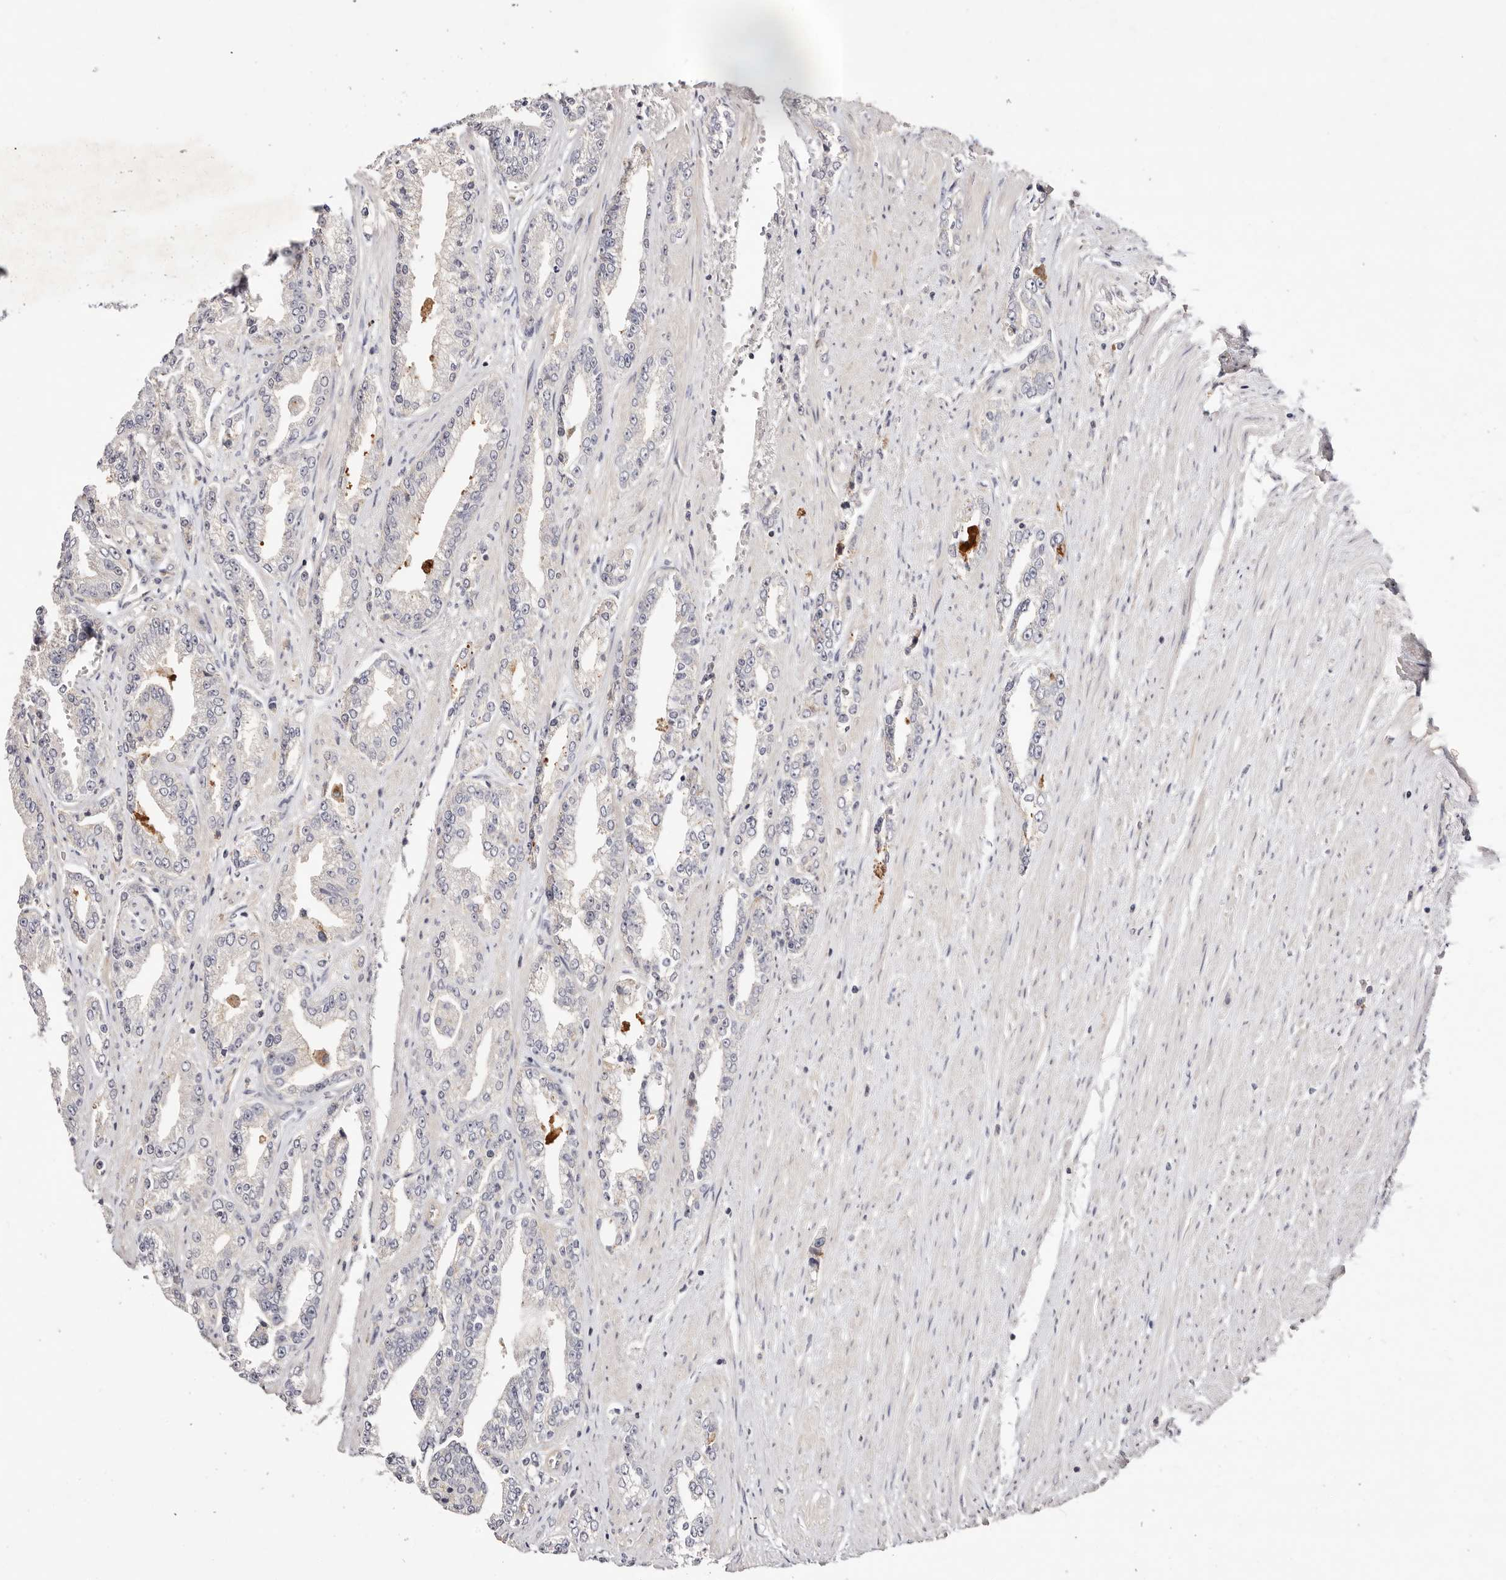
{"staining": {"intensity": "negative", "quantity": "none", "location": "none"}, "tissue": "prostate cancer", "cell_type": "Tumor cells", "image_type": "cancer", "snomed": [{"axis": "morphology", "description": "Adenocarcinoma, High grade"}, {"axis": "topography", "description": "Prostate"}], "caption": "IHC of adenocarcinoma (high-grade) (prostate) displays no staining in tumor cells.", "gene": "SLC35B2", "patient": {"sex": "male", "age": 71}}